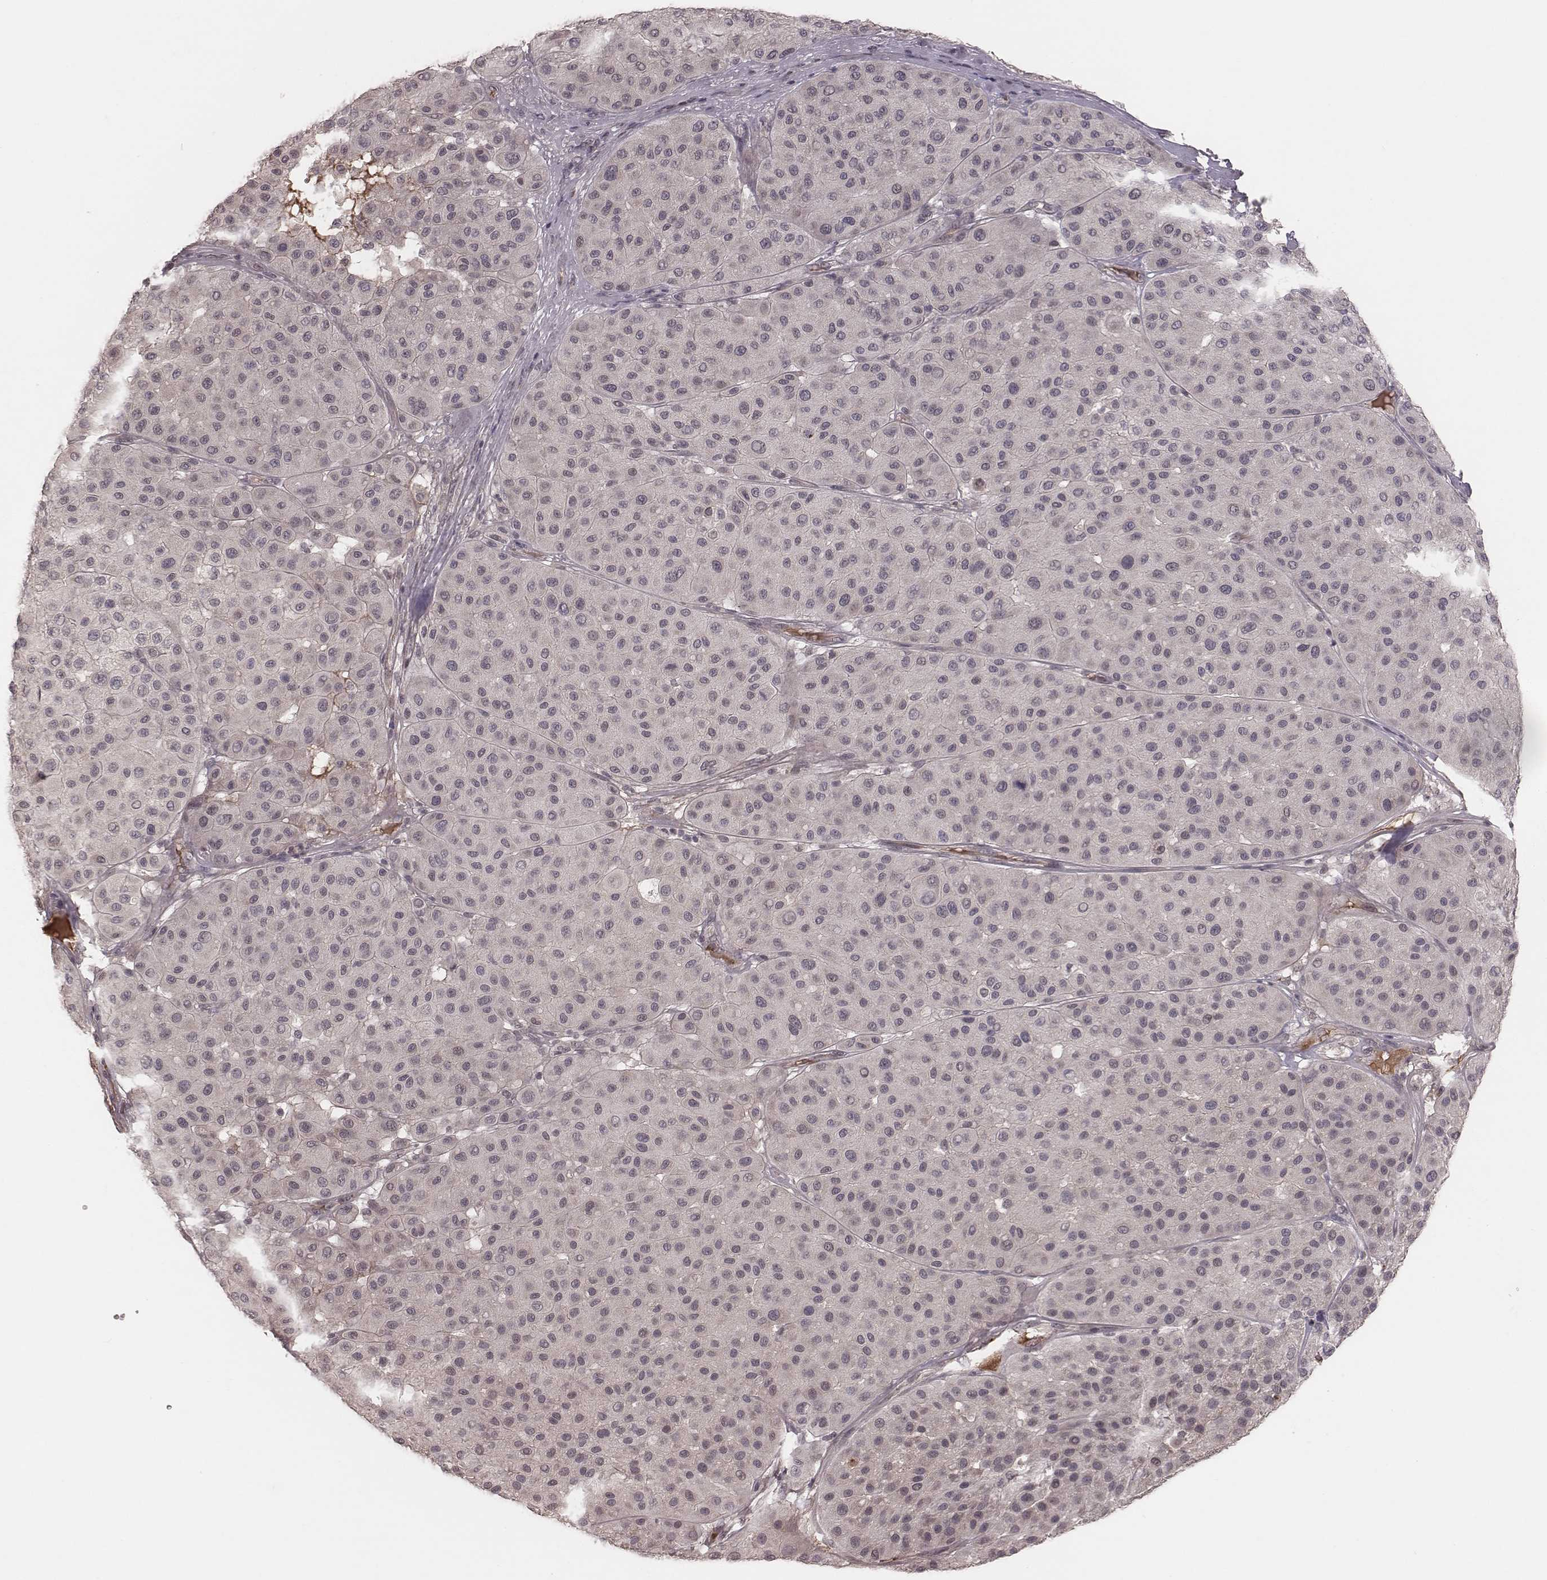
{"staining": {"intensity": "negative", "quantity": "none", "location": "none"}, "tissue": "melanoma", "cell_type": "Tumor cells", "image_type": "cancer", "snomed": [{"axis": "morphology", "description": "Malignant melanoma, Metastatic site"}, {"axis": "topography", "description": "Smooth muscle"}], "caption": "Human malignant melanoma (metastatic site) stained for a protein using immunohistochemistry reveals no staining in tumor cells.", "gene": "IL5", "patient": {"sex": "male", "age": 41}}